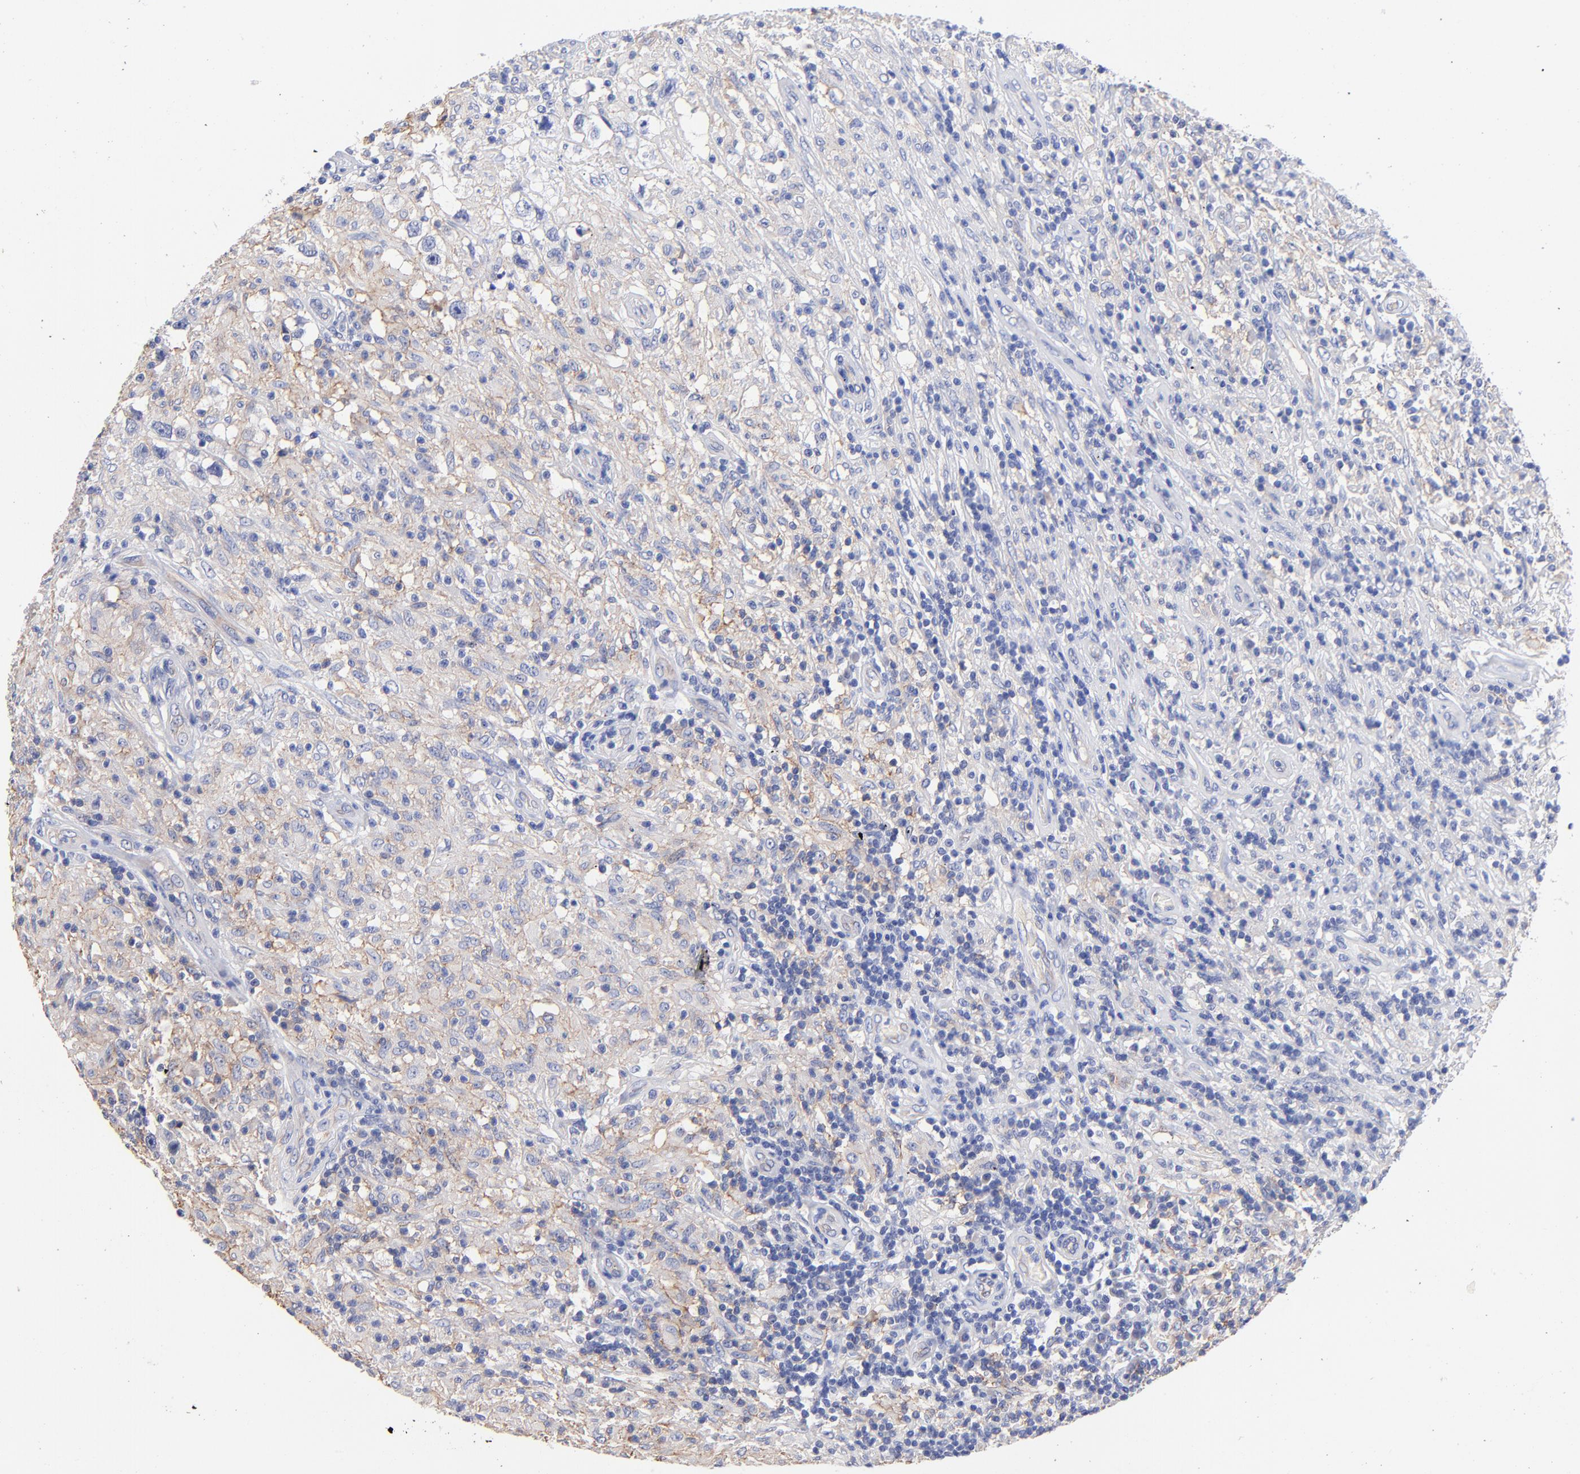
{"staining": {"intensity": "weak", "quantity": "<25%", "location": "cytoplasmic/membranous"}, "tissue": "testis cancer", "cell_type": "Tumor cells", "image_type": "cancer", "snomed": [{"axis": "morphology", "description": "Seminoma, NOS"}, {"axis": "topography", "description": "Testis"}], "caption": "There is no significant positivity in tumor cells of testis cancer (seminoma). The staining is performed using DAB (3,3'-diaminobenzidine) brown chromogen with nuclei counter-stained in using hematoxylin.", "gene": "SLC44A2", "patient": {"sex": "male", "age": 34}}